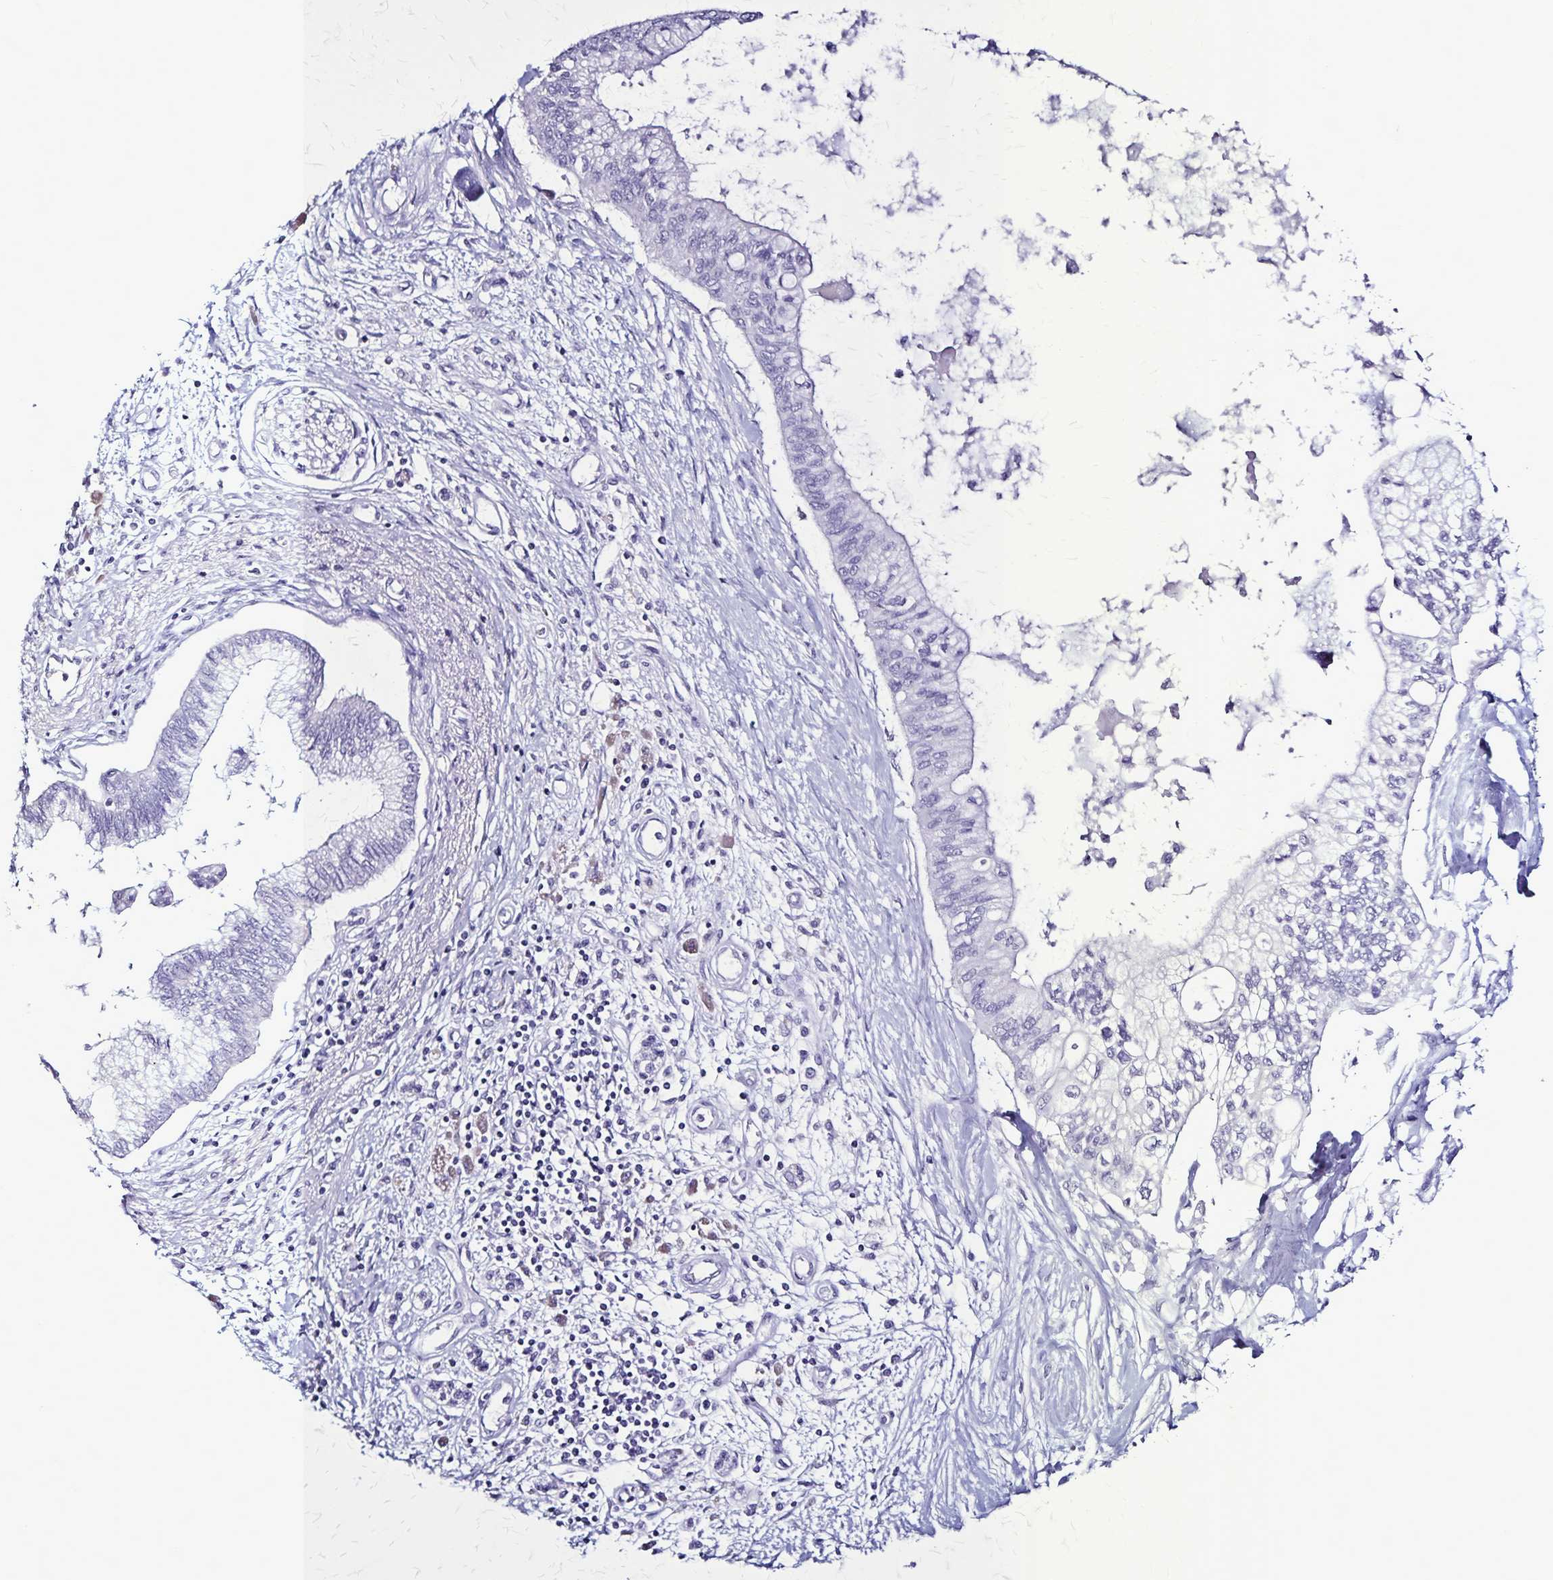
{"staining": {"intensity": "negative", "quantity": "none", "location": "none"}, "tissue": "pancreatic cancer", "cell_type": "Tumor cells", "image_type": "cancer", "snomed": [{"axis": "morphology", "description": "Adenocarcinoma, NOS"}, {"axis": "topography", "description": "Pancreas"}], "caption": "Immunohistochemistry micrograph of neoplastic tissue: pancreatic cancer stained with DAB demonstrates no significant protein positivity in tumor cells.", "gene": "PLXNA4", "patient": {"sex": "female", "age": 77}}